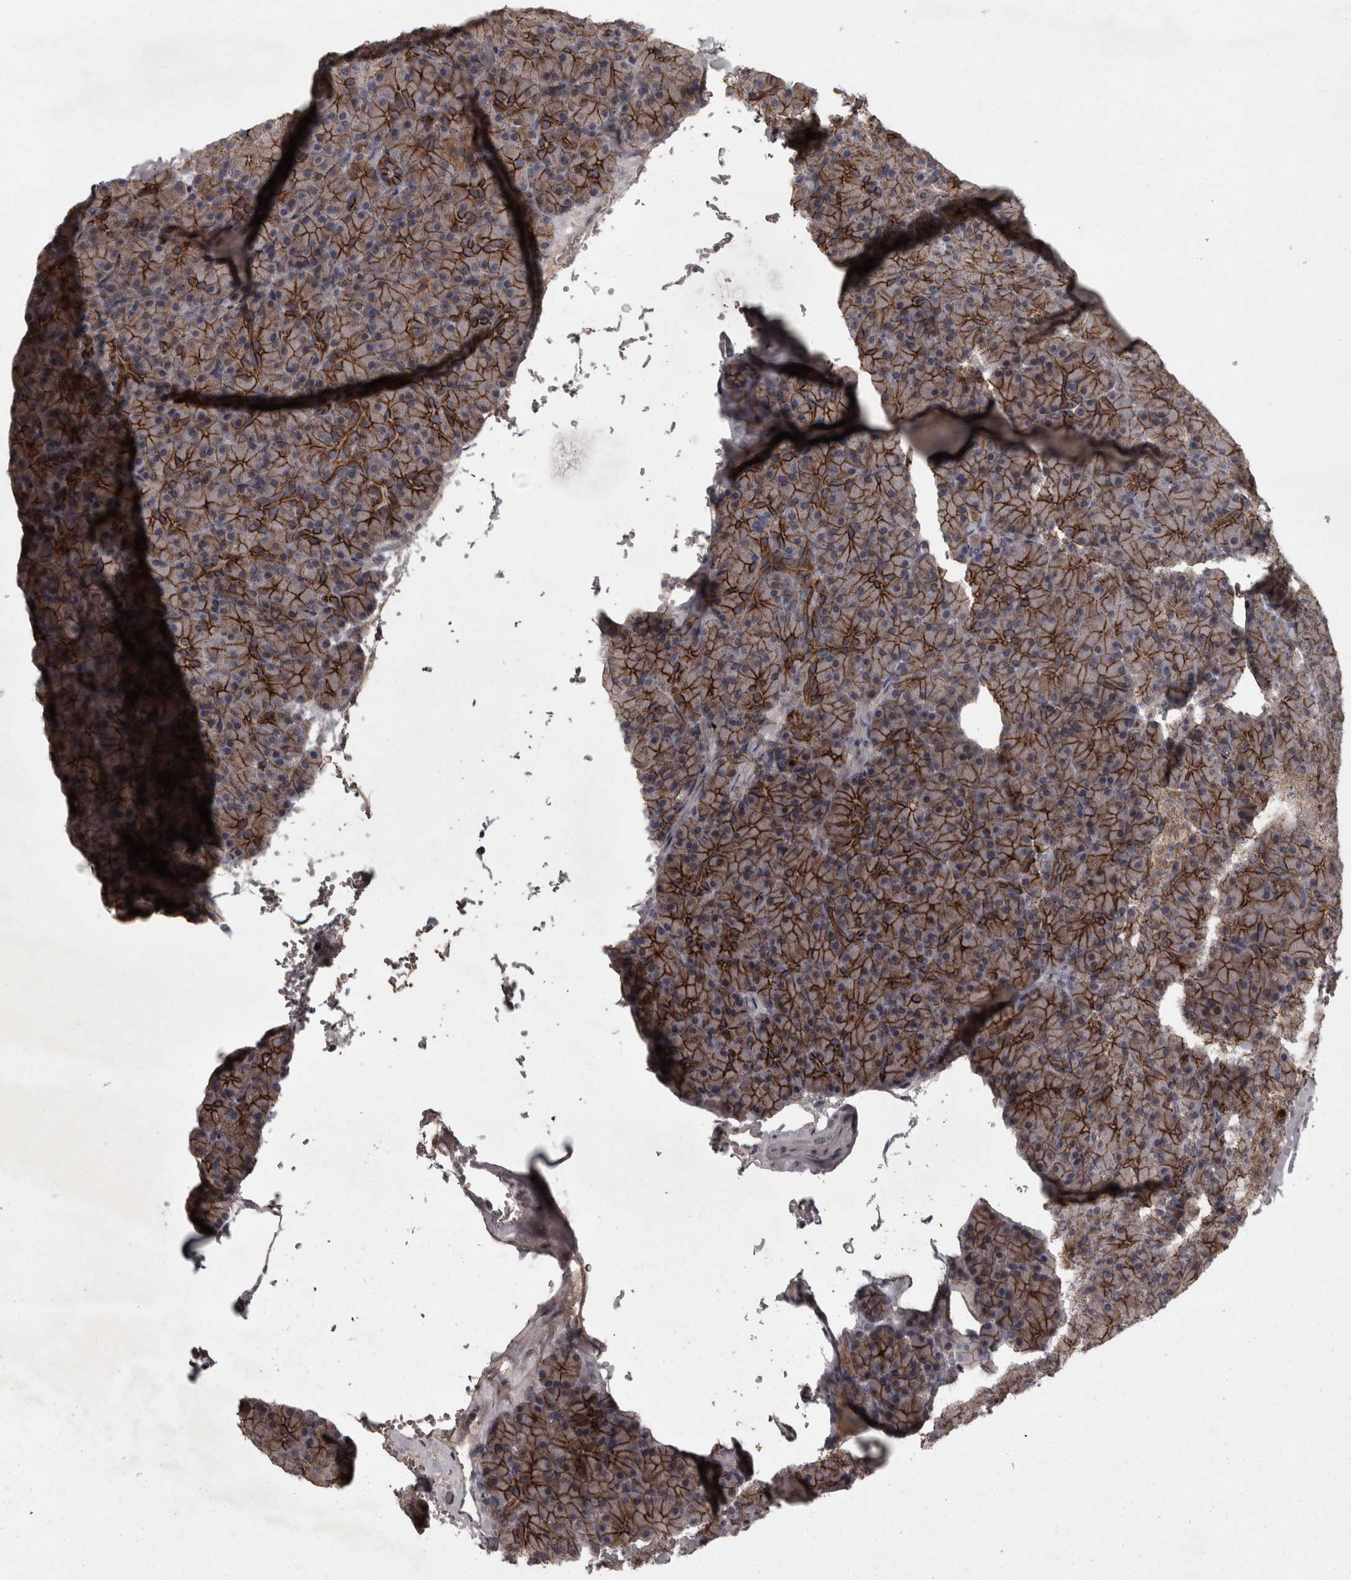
{"staining": {"intensity": "strong", "quantity": "25%-75%", "location": "cytoplasmic/membranous"}, "tissue": "pancreas", "cell_type": "Exocrine glandular cells", "image_type": "normal", "snomed": [{"axis": "morphology", "description": "Normal tissue, NOS"}, {"axis": "topography", "description": "Pancreas"}], "caption": "Pancreas stained for a protein shows strong cytoplasmic/membranous positivity in exocrine glandular cells. The staining is performed using DAB brown chromogen to label protein expression. The nuclei are counter-stained blue using hematoxylin.", "gene": "PCDH17", "patient": {"sex": "female", "age": 43}}